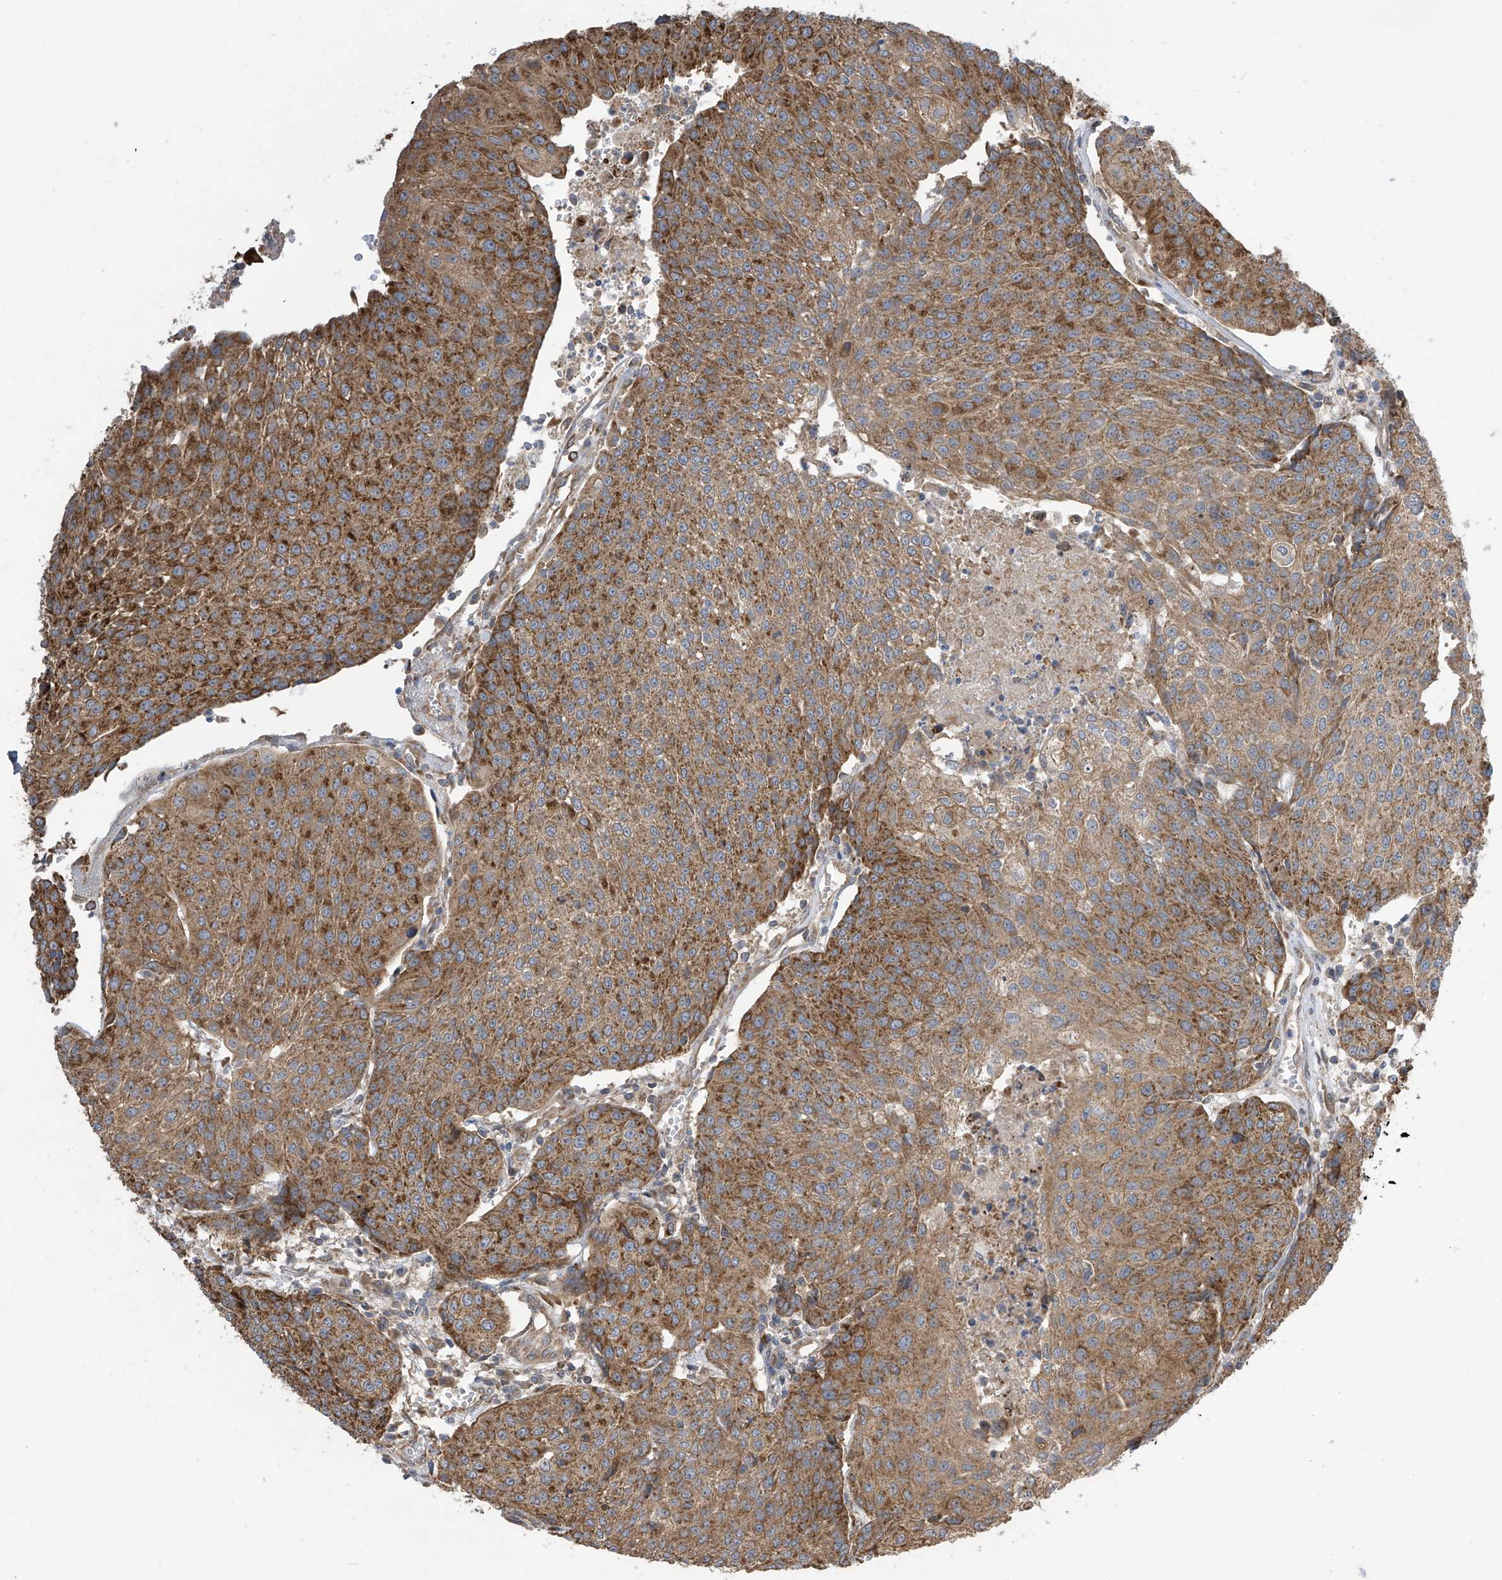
{"staining": {"intensity": "moderate", "quantity": ">75%", "location": "cytoplasmic/membranous"}, "tissue": "urothelial cancer", "cell_type": "Tumor cells", "image_type": "cancer", "snomed": [{"axis": "morphology", "description": "Urothelial carcinoma, High grade"}, {"axis": "topography", "description": "Urinary bladder"}], "caption": "Urothelial cancer tissue exhibits moderate cytoplasmic/membranous expression in approximately >75% of tumor cells, visualized by immunohistochemistry.", "gene": "PNPT1", "patient": {"sex": "female", "age": 85}}